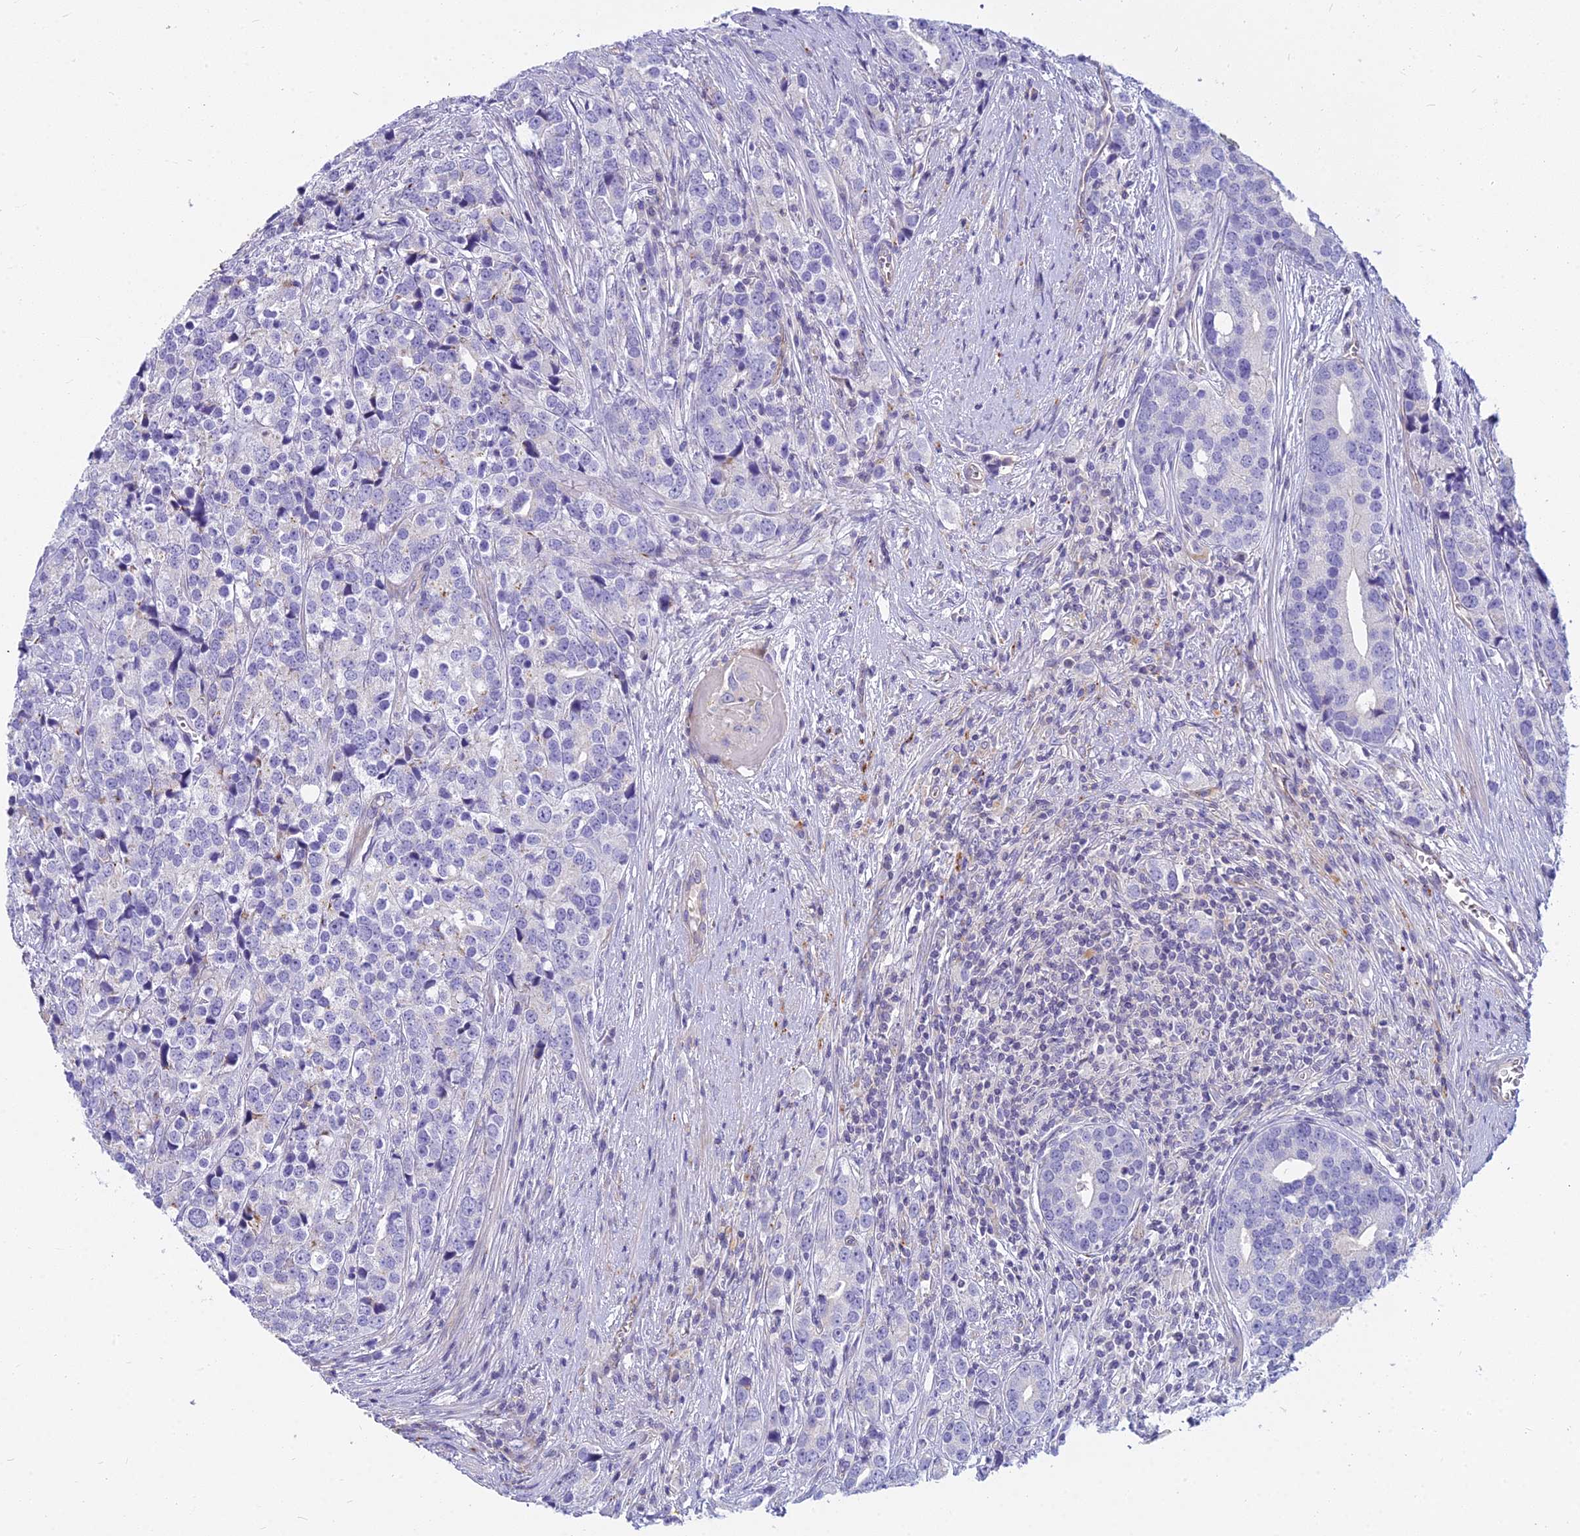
{"staining": {"intensity": "negative", "quantity": "none", "location": "none"}, "tissue": "prostate cancer", "cell_type": "Tumor cells", "image_type": "cancer", "snomed": [{"axis": "morphology", "description": "Adenocarcinoma, High grade"}, {"axis": "topography", "description": "Prostate"}], "caption": "Adenocarcinoma (high-grade) (prostate) was stained to show a protein in brown. There is no significant staining in tumor cells.", "gene": "SMIM24", "patient": {"sex": "male", "age": 71}}